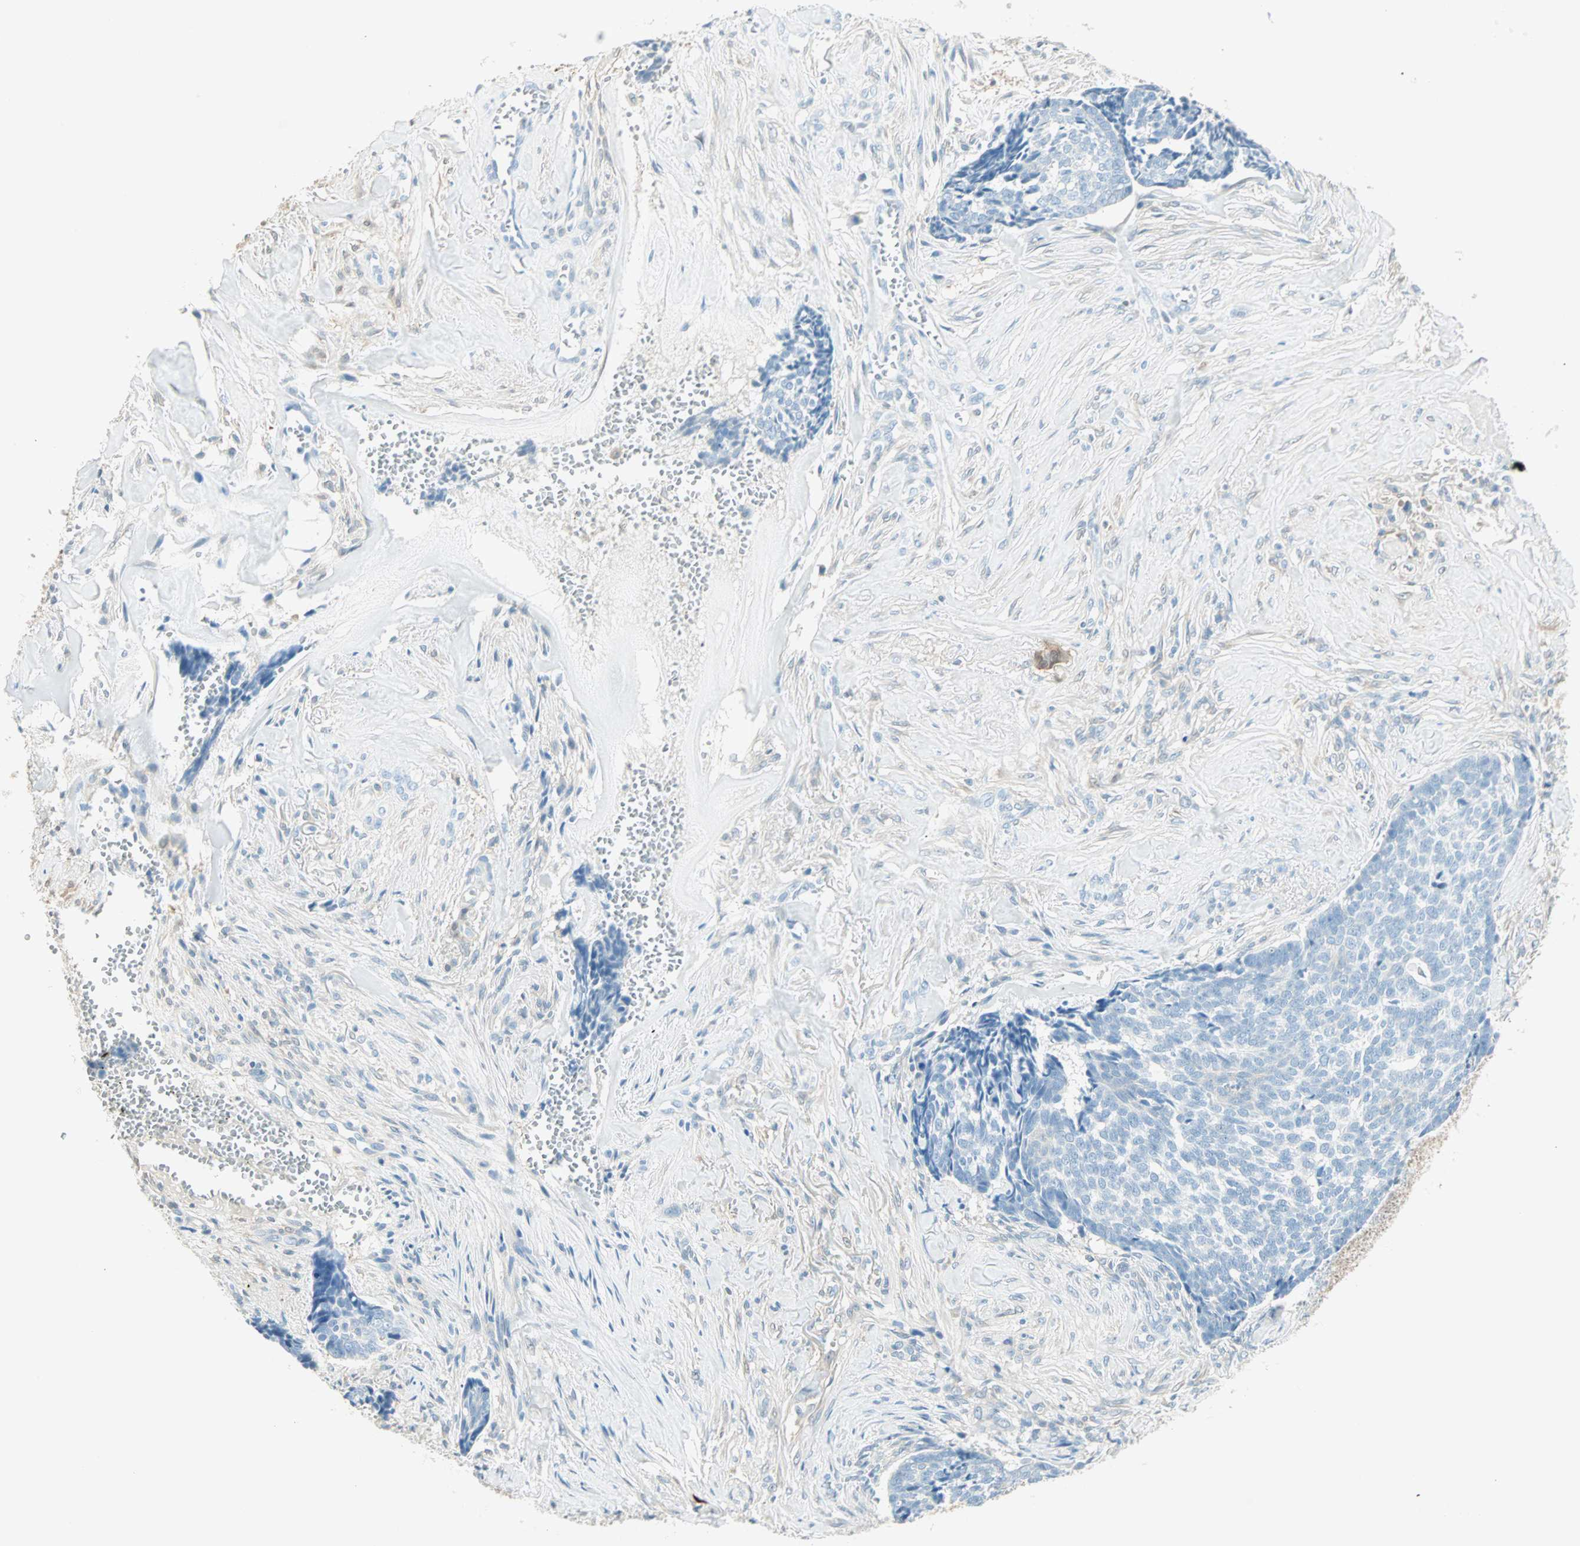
{"staining": {"intensity": "negative", "quantity": "none", "location": "none"}, "tissue": "skin cancer", "cell_type": "Tumor cells", "image_type": "cancer", "snomed": [{"axis": "morphology", "description": "Basal cell carcinoma"}, {"axis": "topography", "description": "Skin"}], "caption": "Immunohistochemistry (IHC) micrograph of skin cancer stained for a protein (brown), which displays no positivity in tumor cells. (Stains: DAB (3,3'-diaminobenzidine) immunohistochemistry with hematoxylin counter stain, Microscopy: brightfield microscopy at high magnification).", "gene": "S100A1", "patient": {"sex": "male", "age": 84}}